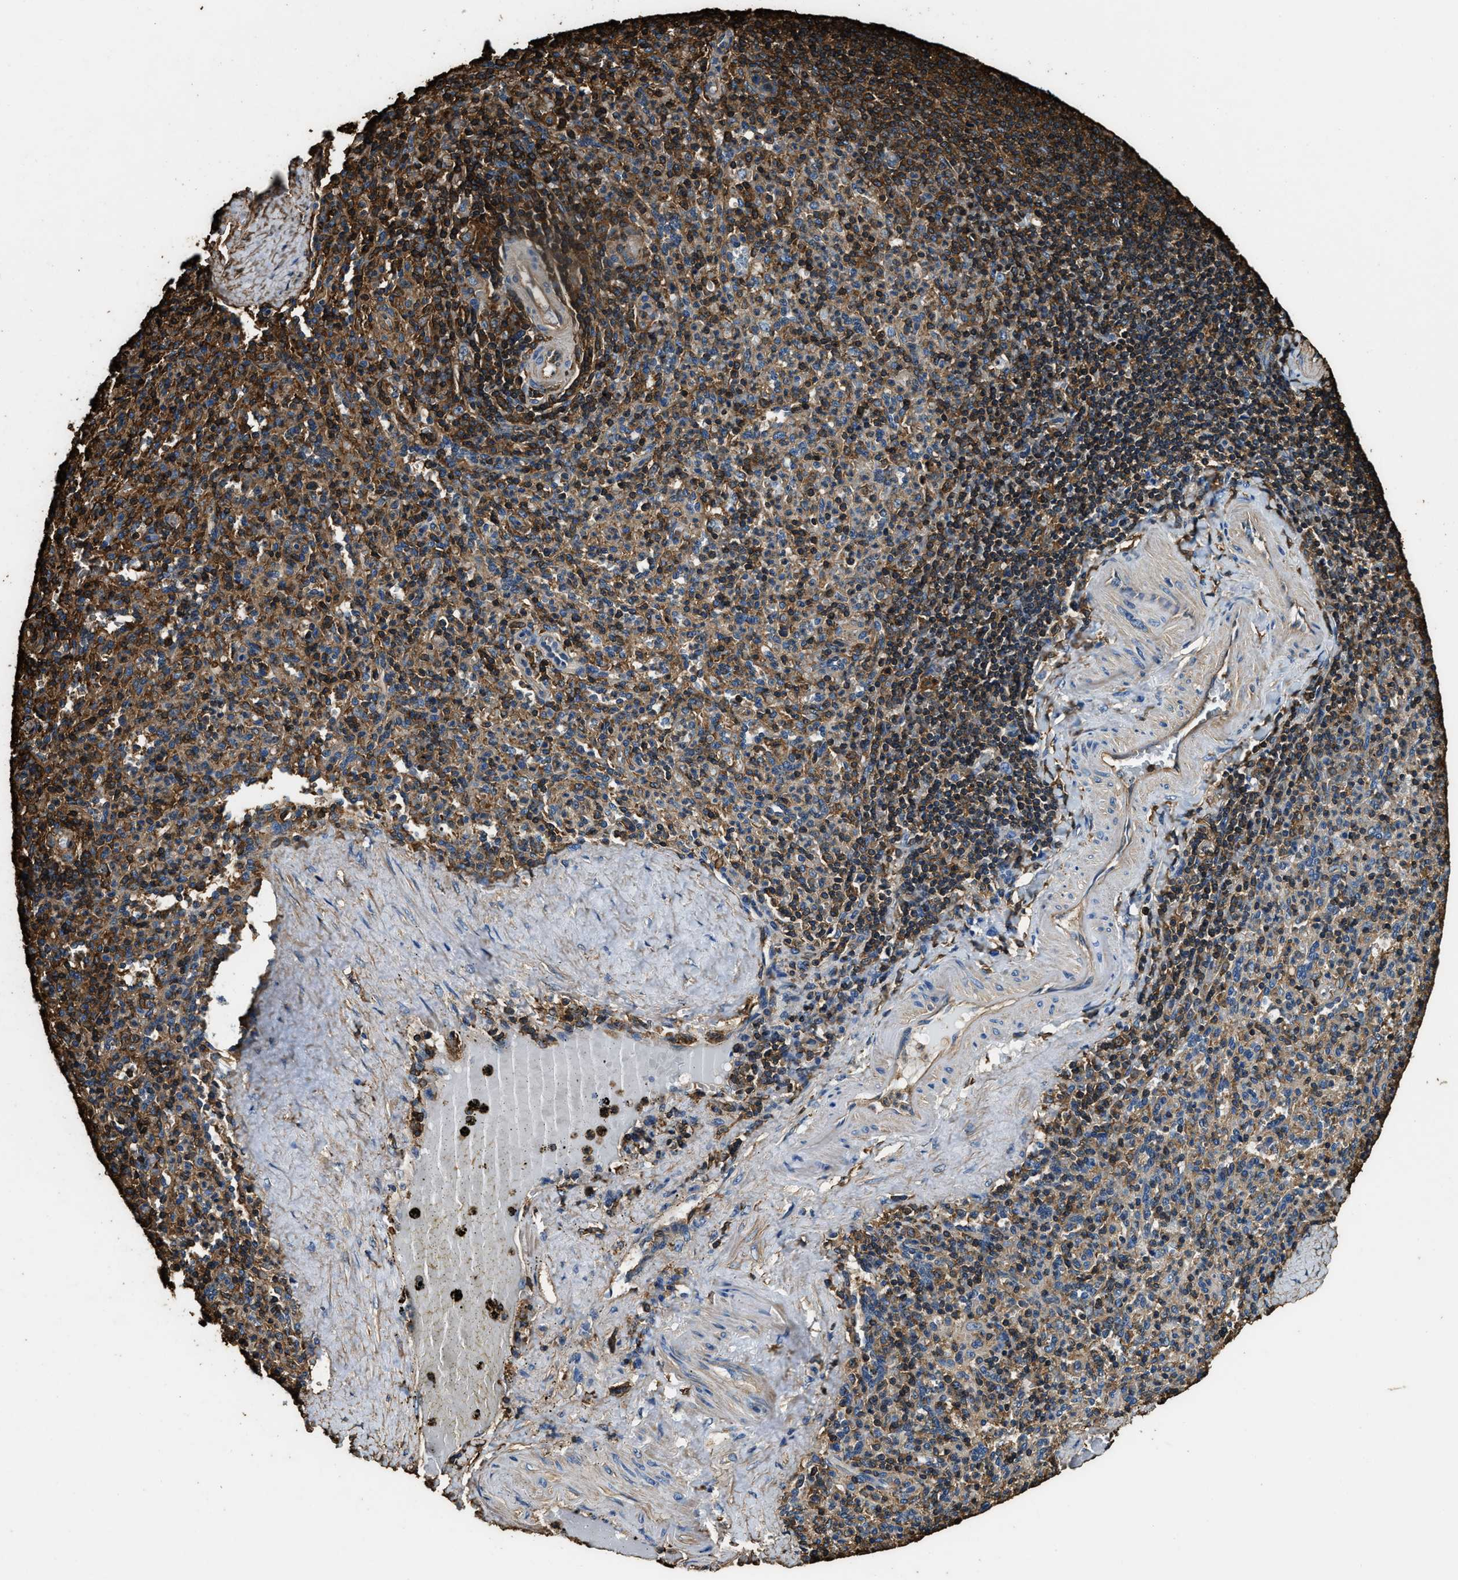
{"staining": {"intensity": "moderate", "quantity": ">75%", "location": "cytoplasmic/membranous"}, "tissue": "spleen", "cell_type": "Cells in red pulp", "image_type": "normal", "snomed": [{"axis": "morphology", "description": "Normal tissue, NOS"}, {"axis": "topography", "description": "Spleen"}], "caption": "This photomicrograph shows immunohistochemistry (IHC) staining of normal human spleen, with medium moderate cytoplasmic/membranous expression in approximately >75% of cells in red pulp.", "gene": "ACCS", "patient": {"sex": "male", "age": 36}}